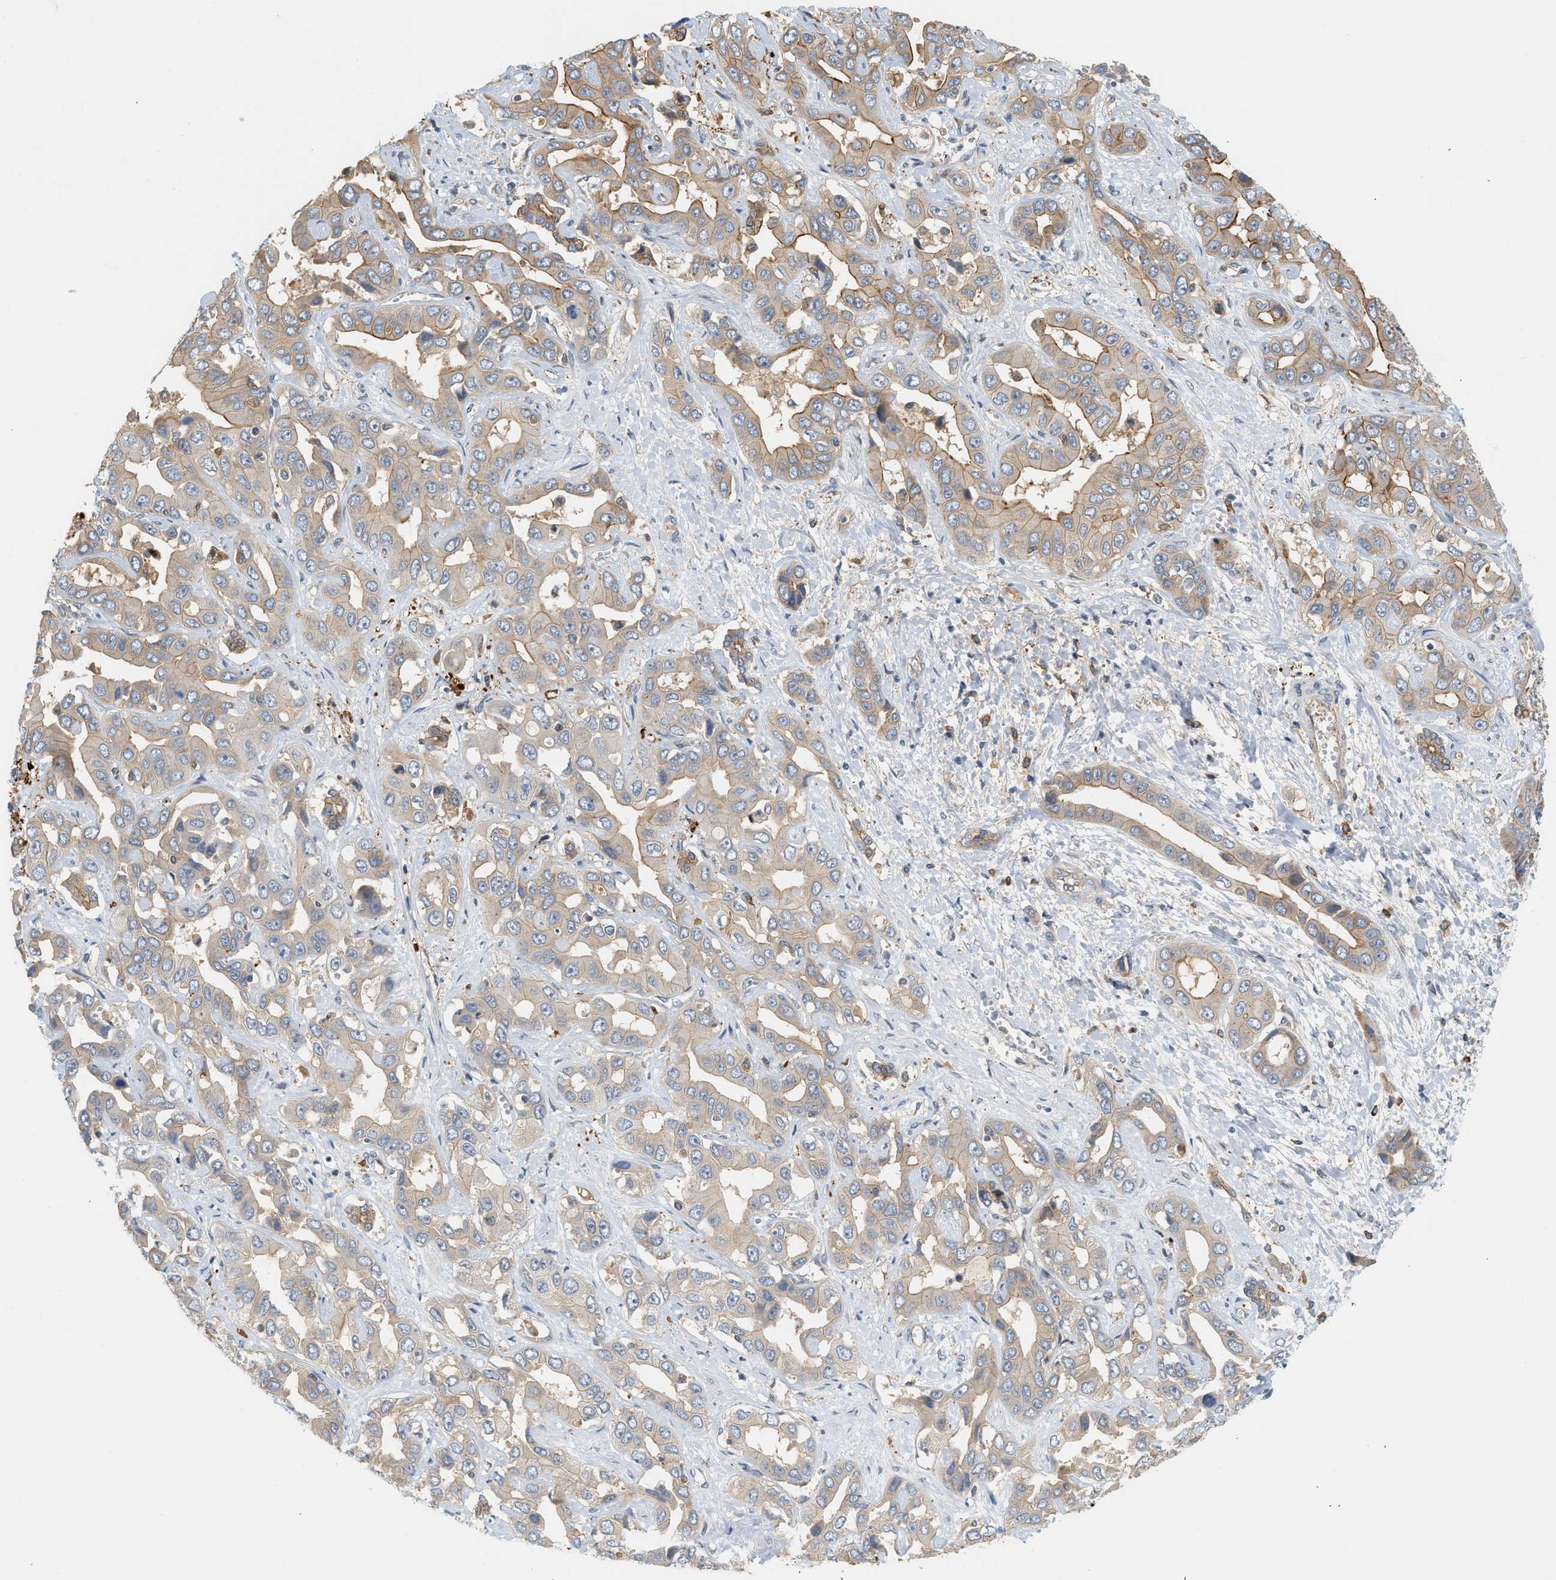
{"staining": {"intensity": "weak", "quantity": ">75%", "location": "cytoplasmic/membranous"}, "tissue": "liver cancer", "cell_type": "Tumor cells", "image_type": "cancer", "snomed": [{"axis": "morphology", "description": "Cholangiocarcinoma"}, {"axis": "topography", "description": "Liver"}], "caption": "Immunohistochemical staining of human liver cholangiocarcinoma exhibits low levels of weak cytoplasmic/membranous positivity in about >75% of tumor cells.", "gene": "CTXN1", "patient": {"sex": "female", "age": 52}}